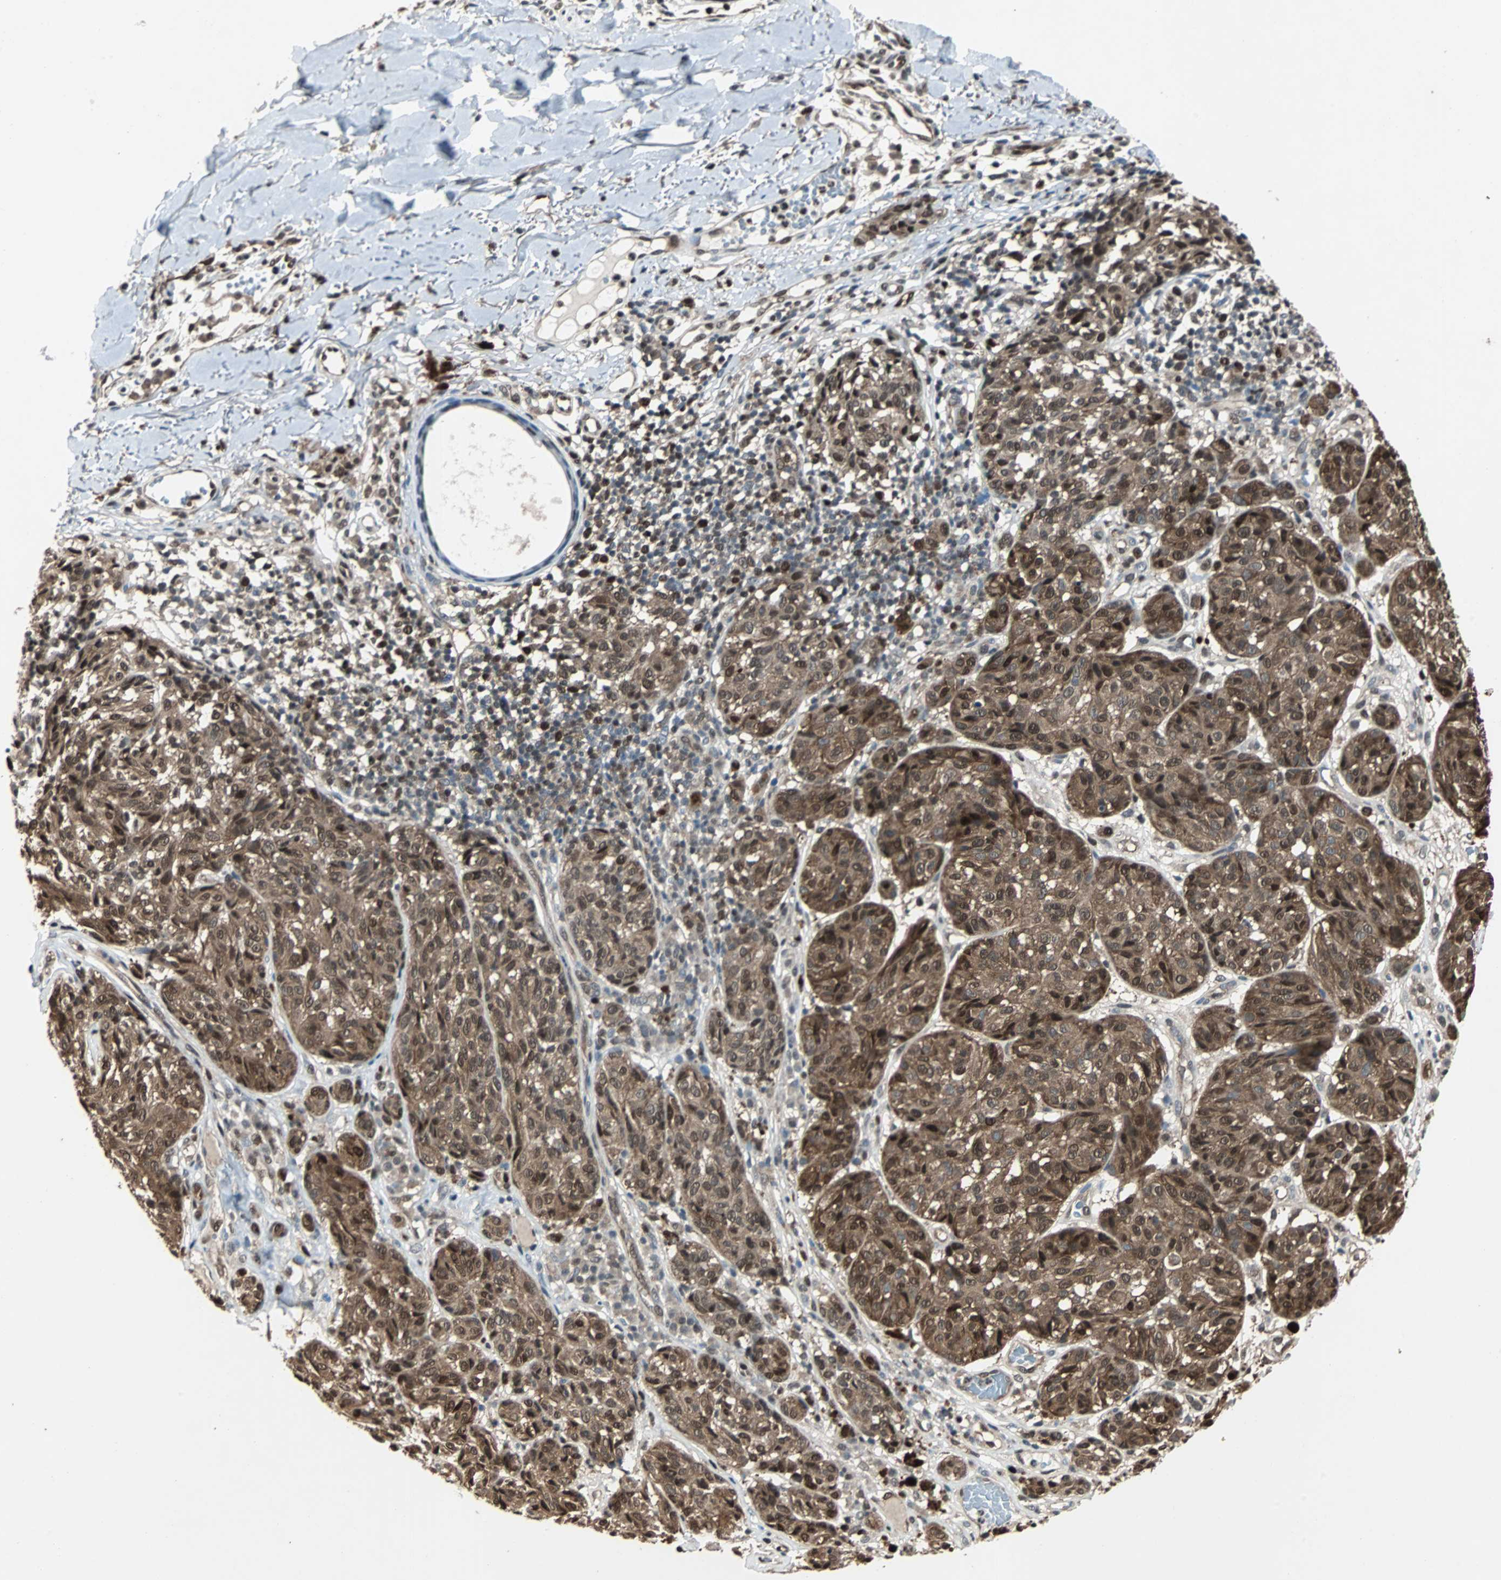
{"staining": {"intensity": "strong", "quantity": ">75%", "location": "cytoplasmic/membranous,nuclear"}, "tissue": "melanoma", "cell_type": "Tumor cells", "image_type": "cancer", "snomed": [{"axis": "morphology", "description": "Malignant melanoma, NOS"}, {"axis": "topography", "description": "Skin"}], "caption": "Immunohistochemistry staining of malignant melanoma, which reveals high levels of strong cytoplasmic/membranous and nuclear positivity in about >75% of tumor cells indicating strong cytoplasmic/membranous and nuclear protein expression. The staining was performed using DAB (3,3'-diaminobenzidine) (brown) for protein detection and nuclei were counterstained in hematoxylin (blue).", "gene": "ACLY", "patient": {"sex": "female", "age": 46}}